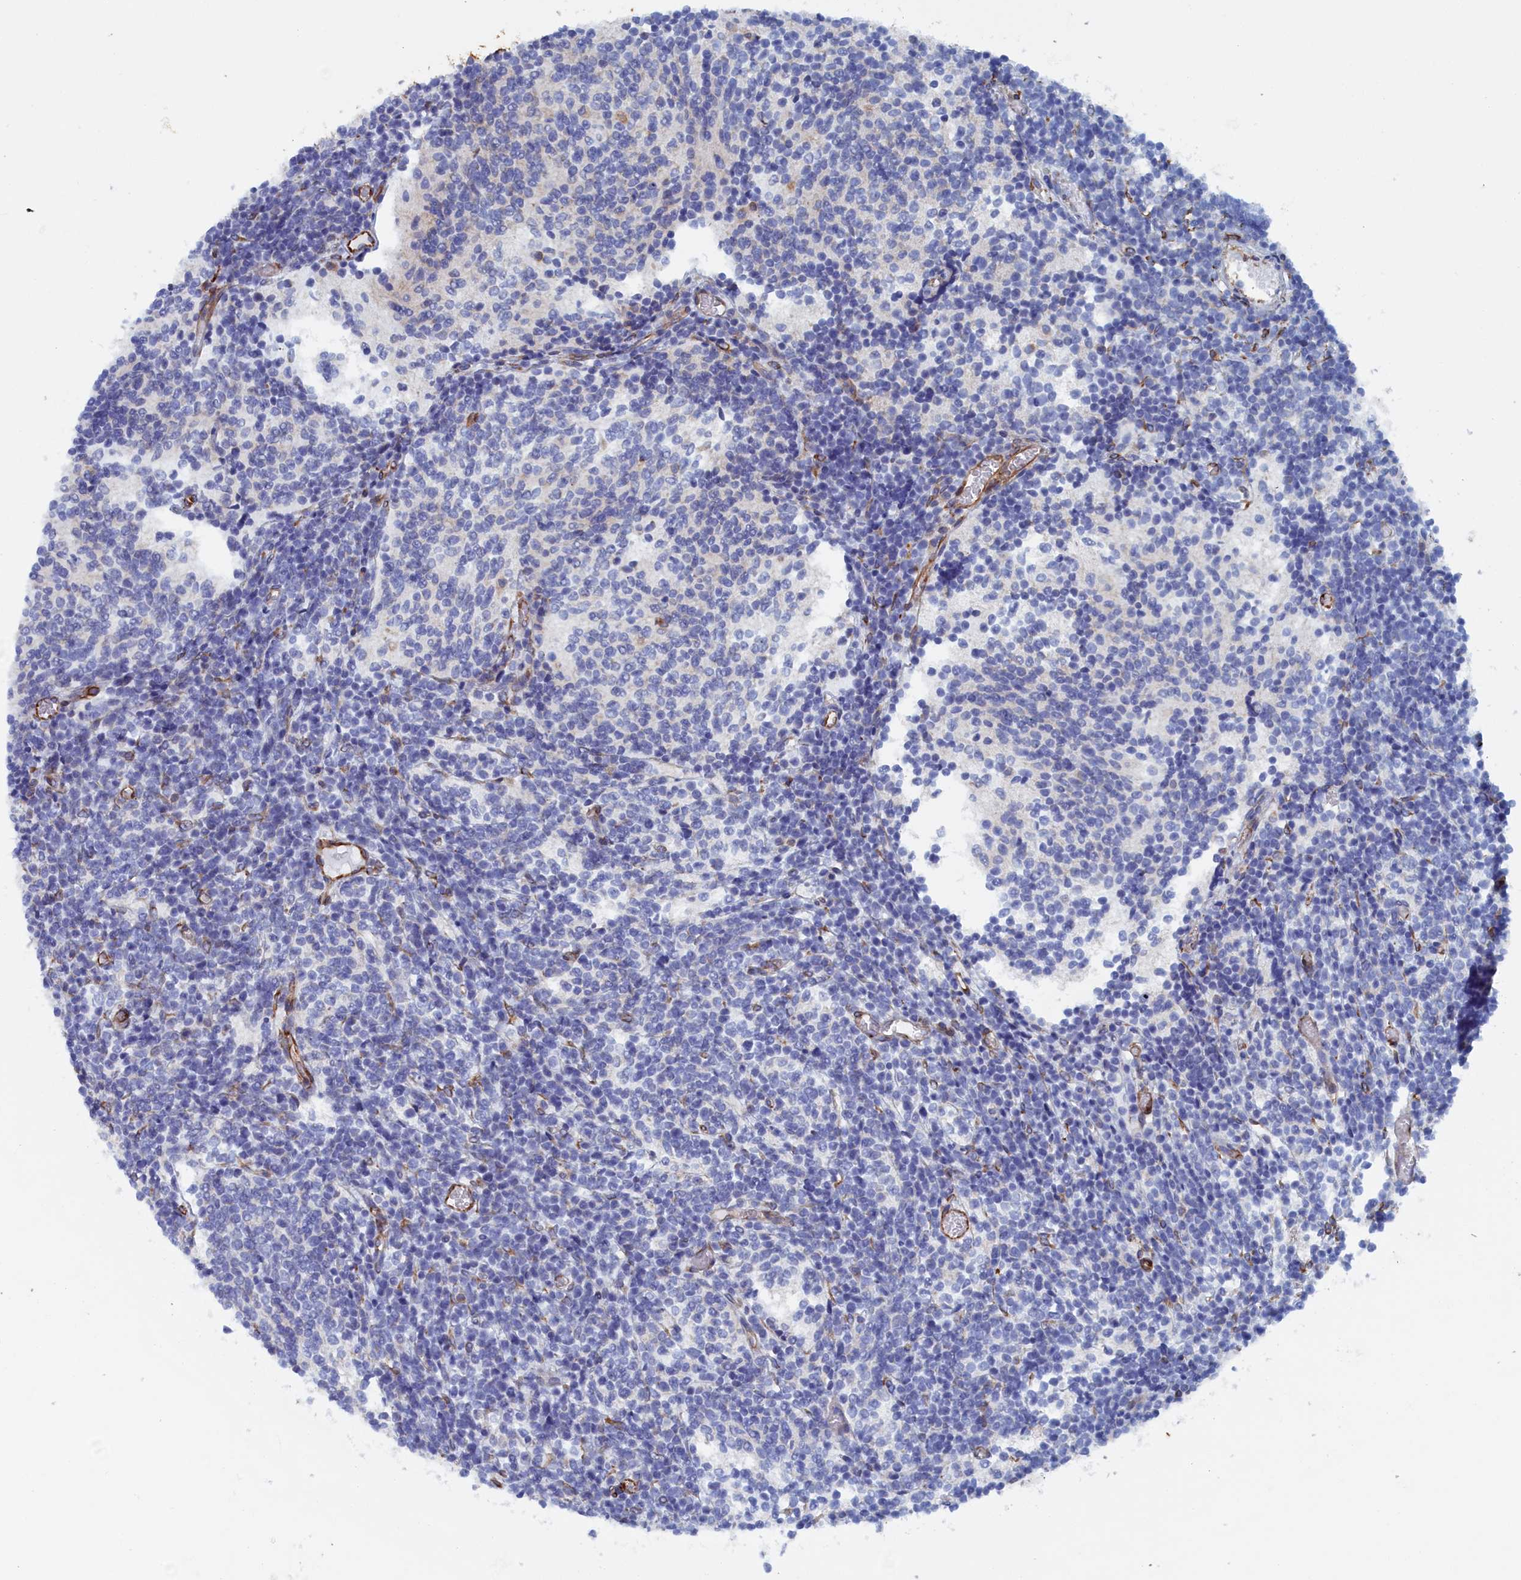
{"staining": {"intensity": "negative", "quantity": "none", "location": "none"}, "tissue": "glioma", "cell_type": "Tumor cells", "image_type": "cancer", "snomed": [{"axis": "morphology", "description": "Glioma, malignant, Low grade"}, {"axis": "topography", "description": "Brain"}], "caption": "High power microscopy micrograph of an IHC micrograph of malignant glioma (low-grade), revealing no significant staining in tumor cells. (DAB immunohistochemistry, high magnification).", "gene": "COG7", "patient": {"sex": "female", "age": 1}}